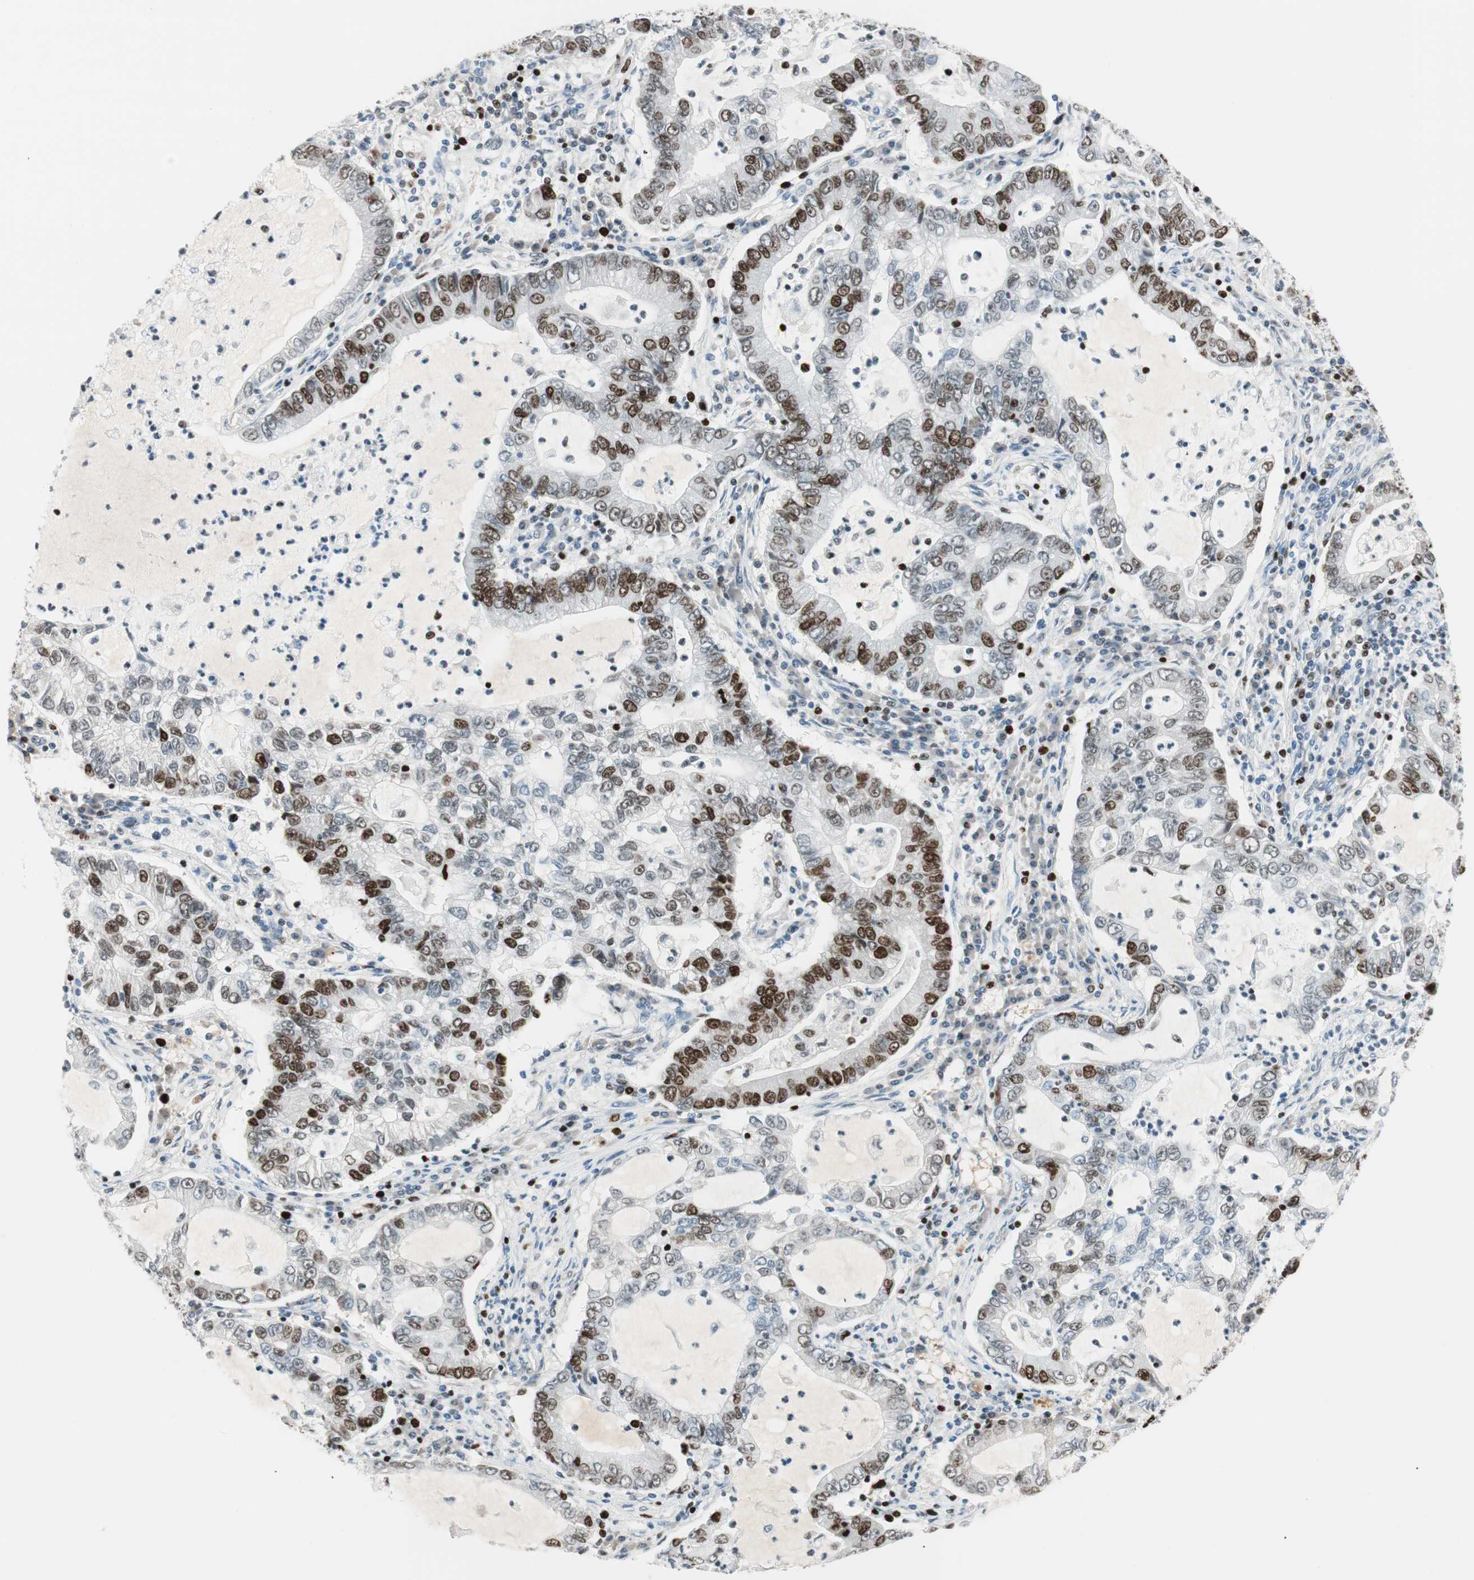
{"staining": {"intensity": "strong", "quantity": "25%-75%", "location": "nuclear"}, "tissue": "lung cancer", "cell_type": "Tumor cells", "image_type": "cancer", "snomed": [{"axis": "morphology", "description": "Adenocarcinoma, NOS"}, {"axis": "topography", "description": "Lung"}], "caption": "A brown stain highlights strong nuclear positivity of a protein in lung cancer (adenocarcinoma) tumor cells.", "gene": "EZH2", "patient": {"sex": "female", "age": 51}}